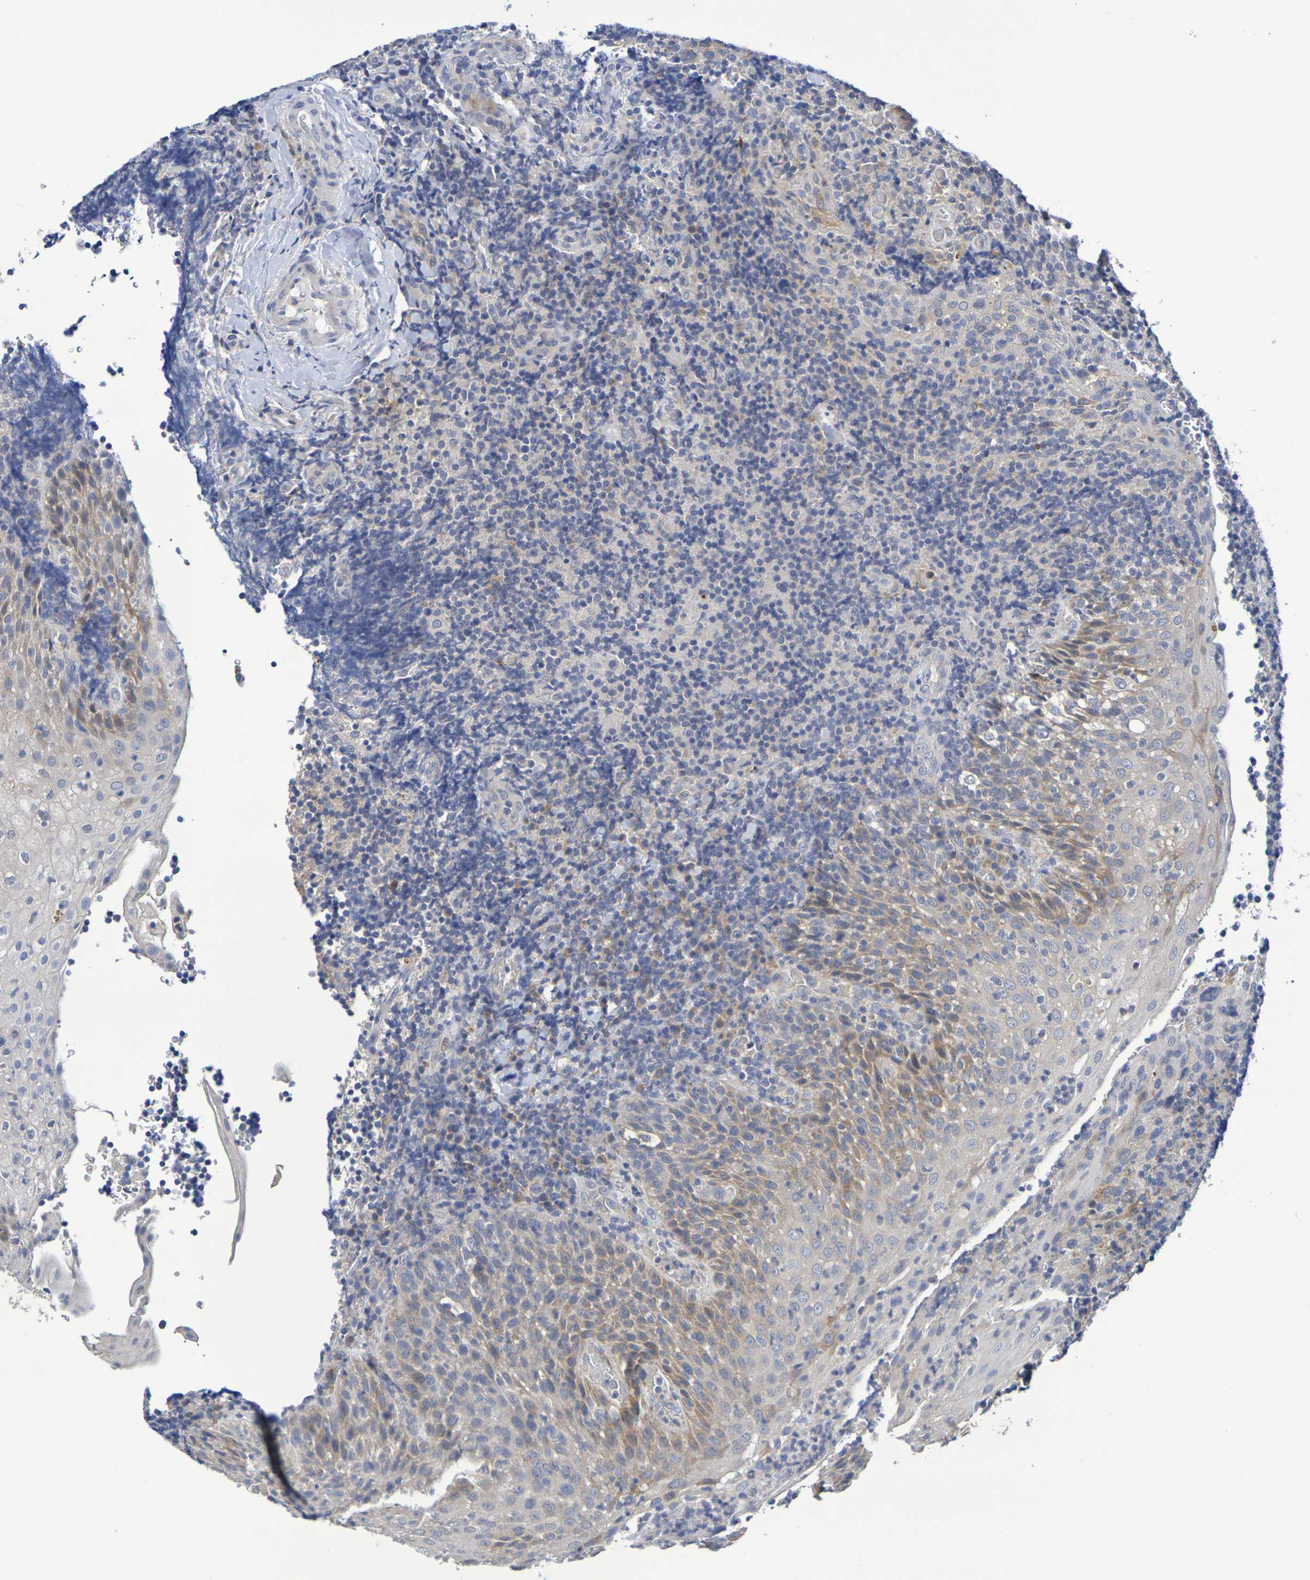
{"staining": {"intensity": "weak", "quantity": "<25%", "location": "cytoplasmic/membranous"}, "tissue": "lymphoma", "cell_type": "Tumor cells", "image_type": "cancer", "snomed": [{"axis": "morphology", "description": "Malignant lymphoma, non-Hodgkin's type, High grade"}, {"axis": "topography", "description": "Tonsil"}], "caption": "High magnification brightfield microscopy of lymphoma stained with DAB (brown) and counterstained with hematoxylin (blue): tumor cells show no significant expression.", "gene": "SDC4", "patient": {"sex": "female", "age": 36}}